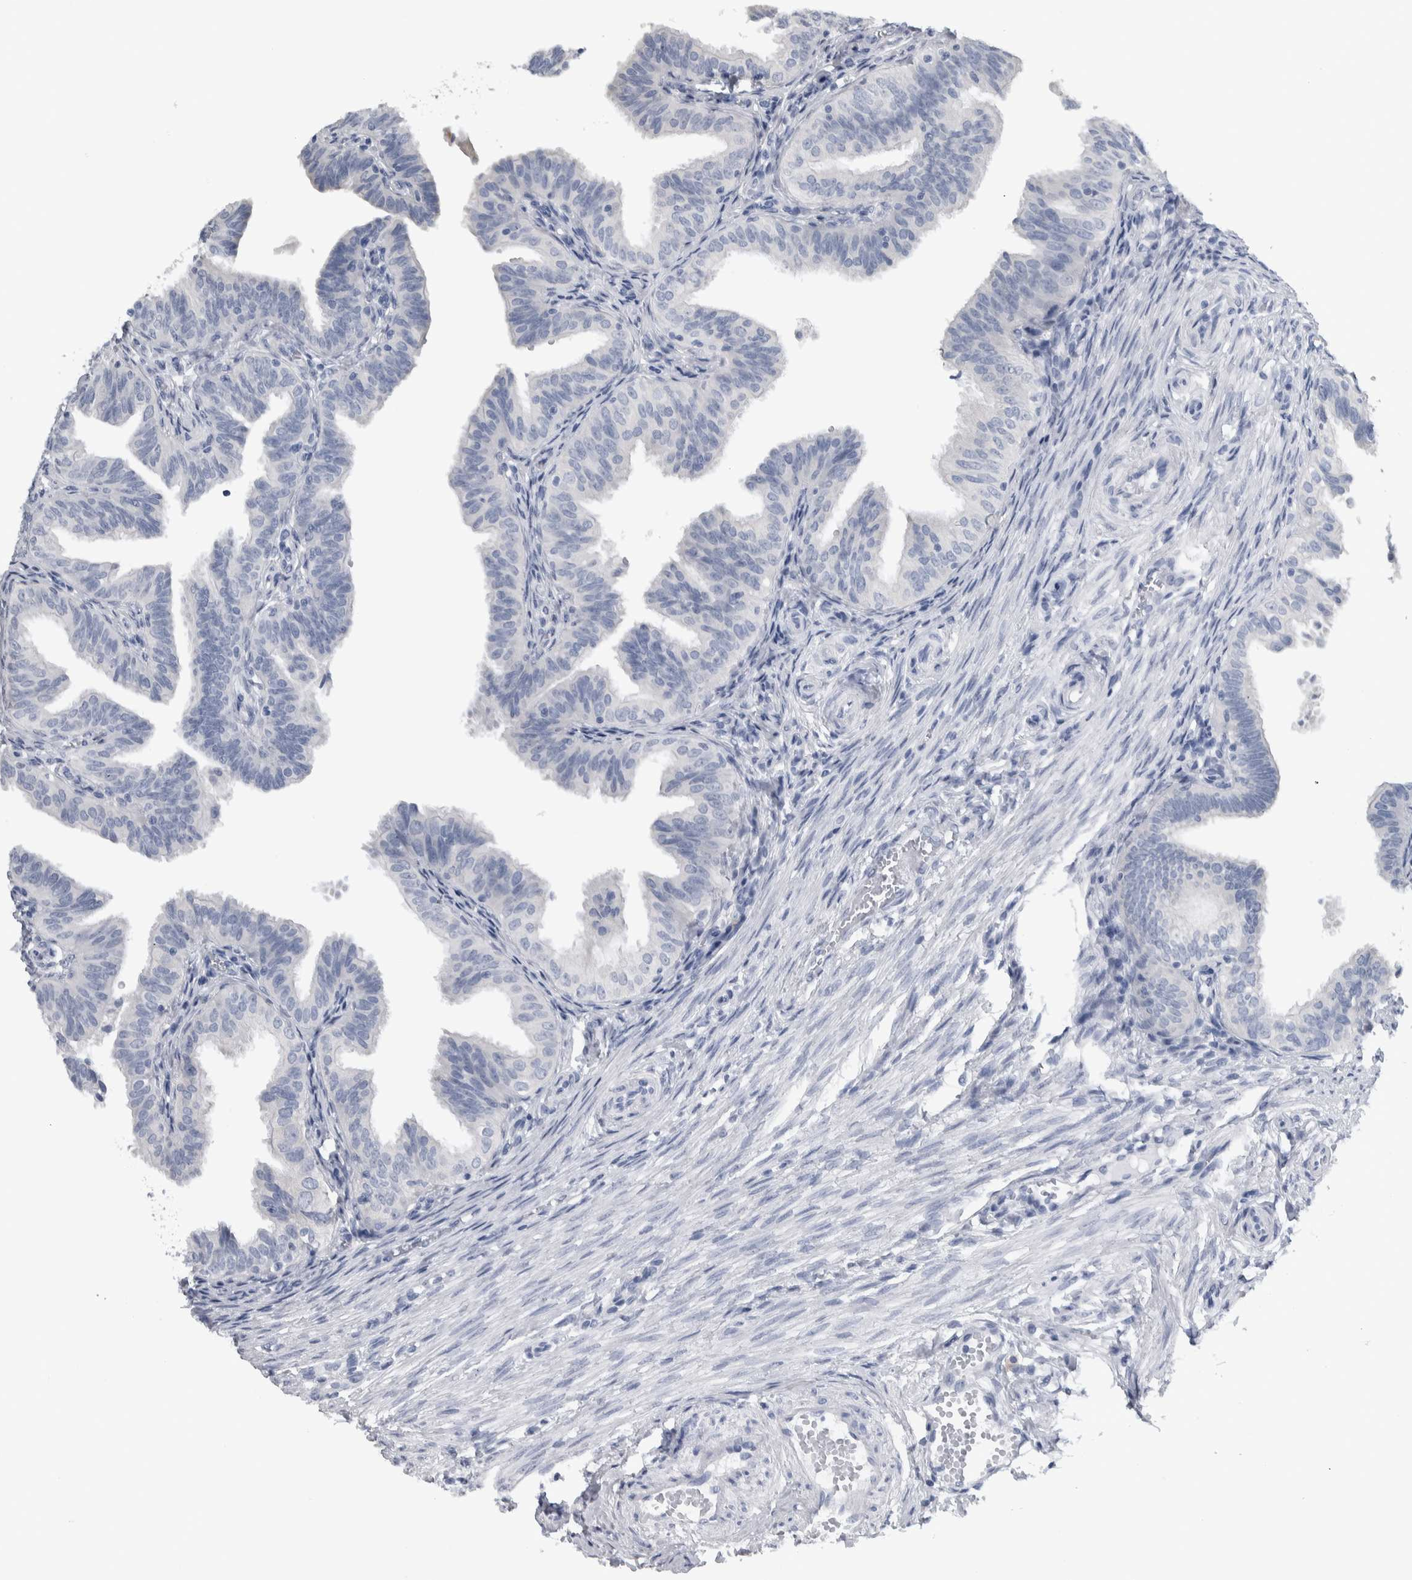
{"staining": {"intensity": "negative", "quantity": "none", "location": "none"}, "tissue": "fallopian tube", "cell_type": "Glandular cells", "image_type": "normal", "snomed": [{"axis": "morphology", "description": "Normal tissue, NOS"}, {"axis": "topography", "description": "Fallopian tube"}], "caption": "This is a histopathology image of immunohistochemistry (IHC) staining of benign fallopian tube, which shows no positivity in glandular cells.", "gene": "CDH17", "patient": {"sex": "female", "age": 35}}